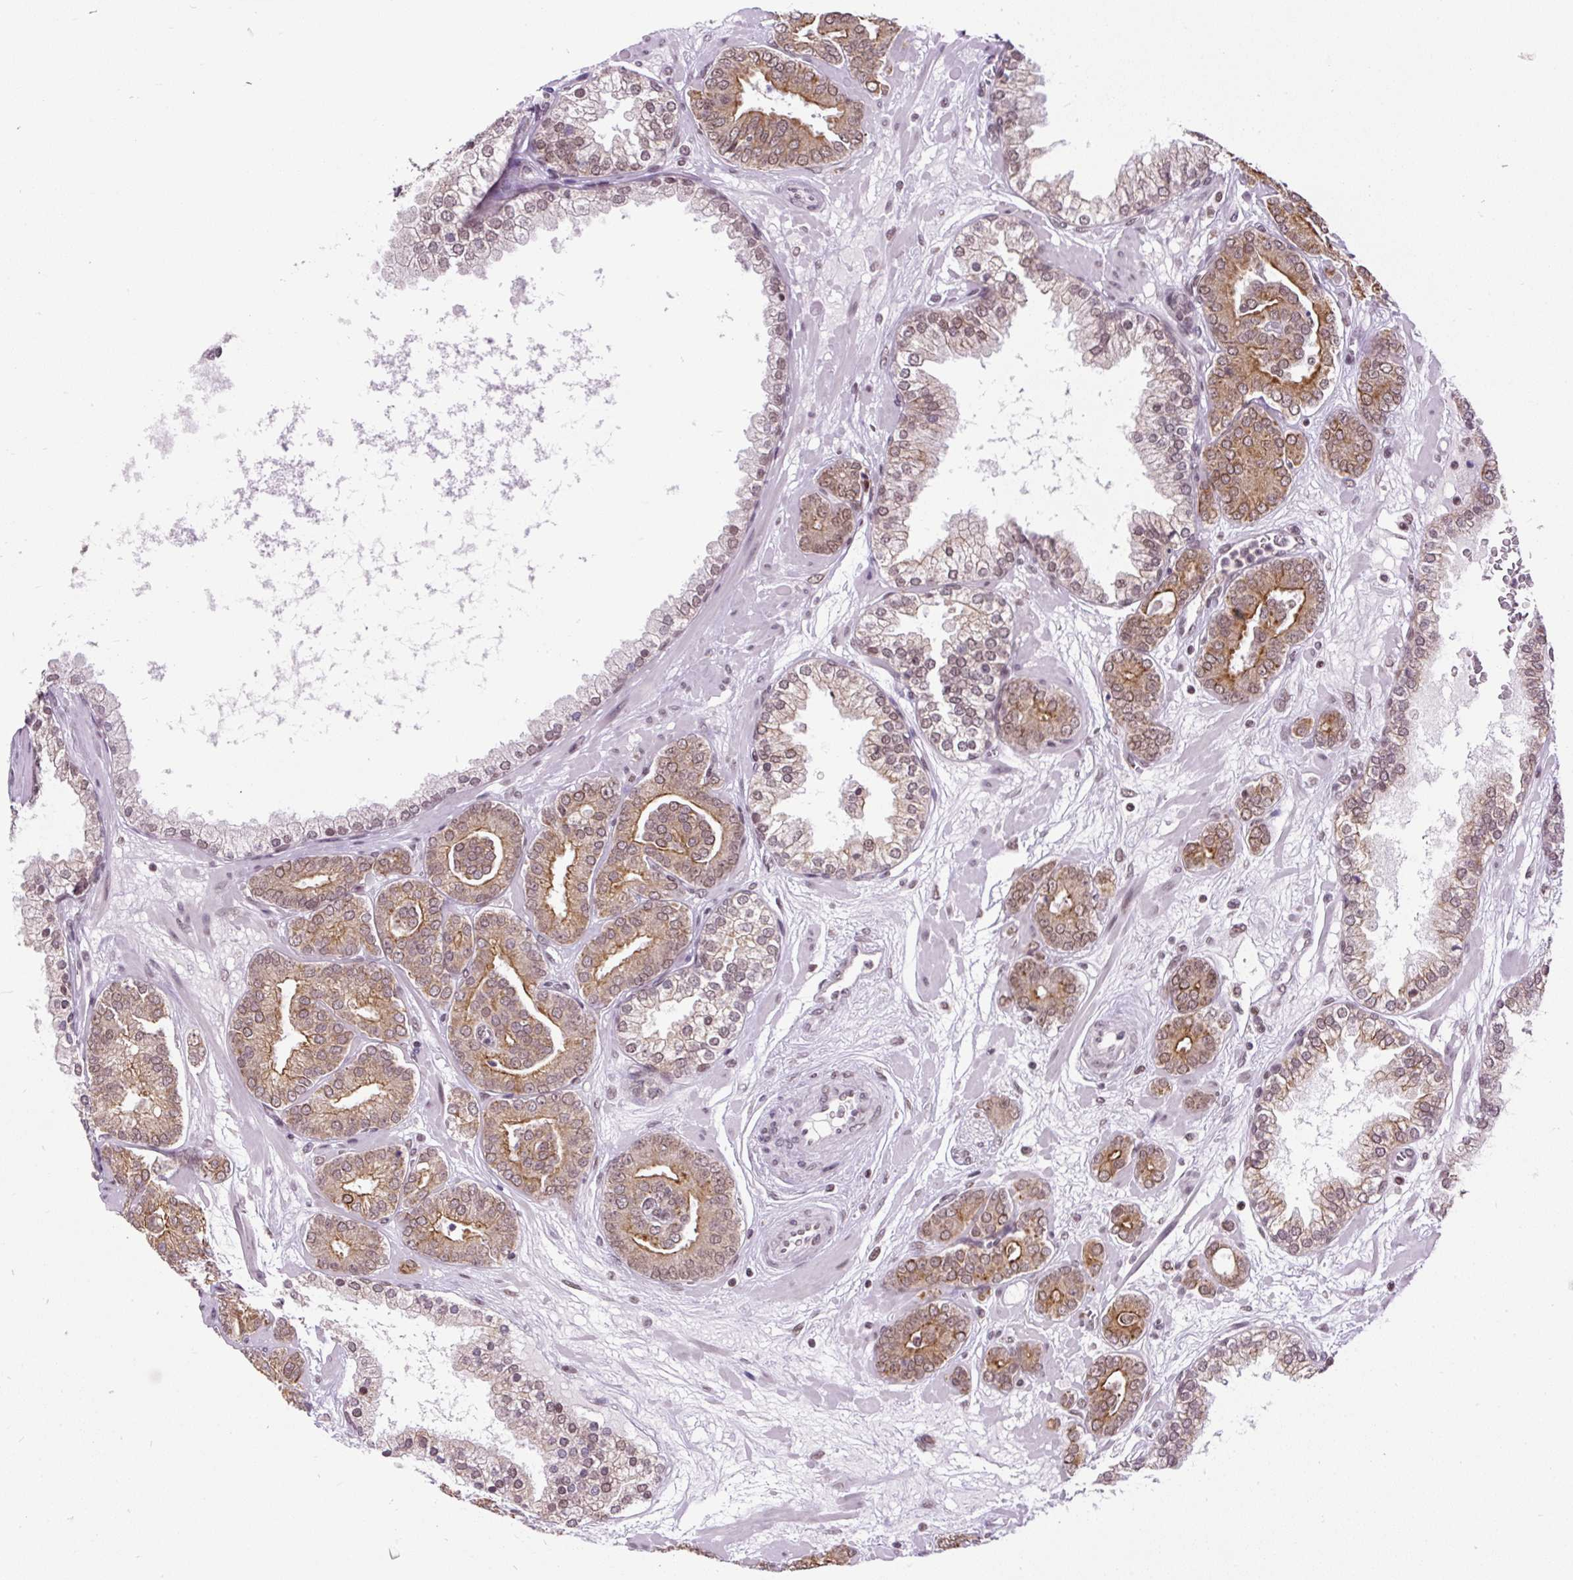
{"staining": {"intensity": "moderate", "quantity": ">75%", "location": "cytoplasmic/membranous,nuclear"}, "tissue": "prostate cancer", "cell_type": "Tumor cells", "image_type": "cancer", "snomed": [{"axis": "morphology", "description": "Adenocarcinoma, High grade"}, {"axis": "topography", "description": "Prostate"}], "caption": "This is a micrograph of immunohistochemistry staining of high-grade adenocarcinoma (prostate), which shows moderate staining in the cytoplasmic/membranous and nuclear of tumor cells.", "gene": "ZNF672", "patient": {"sex": "male", "age": 66}}